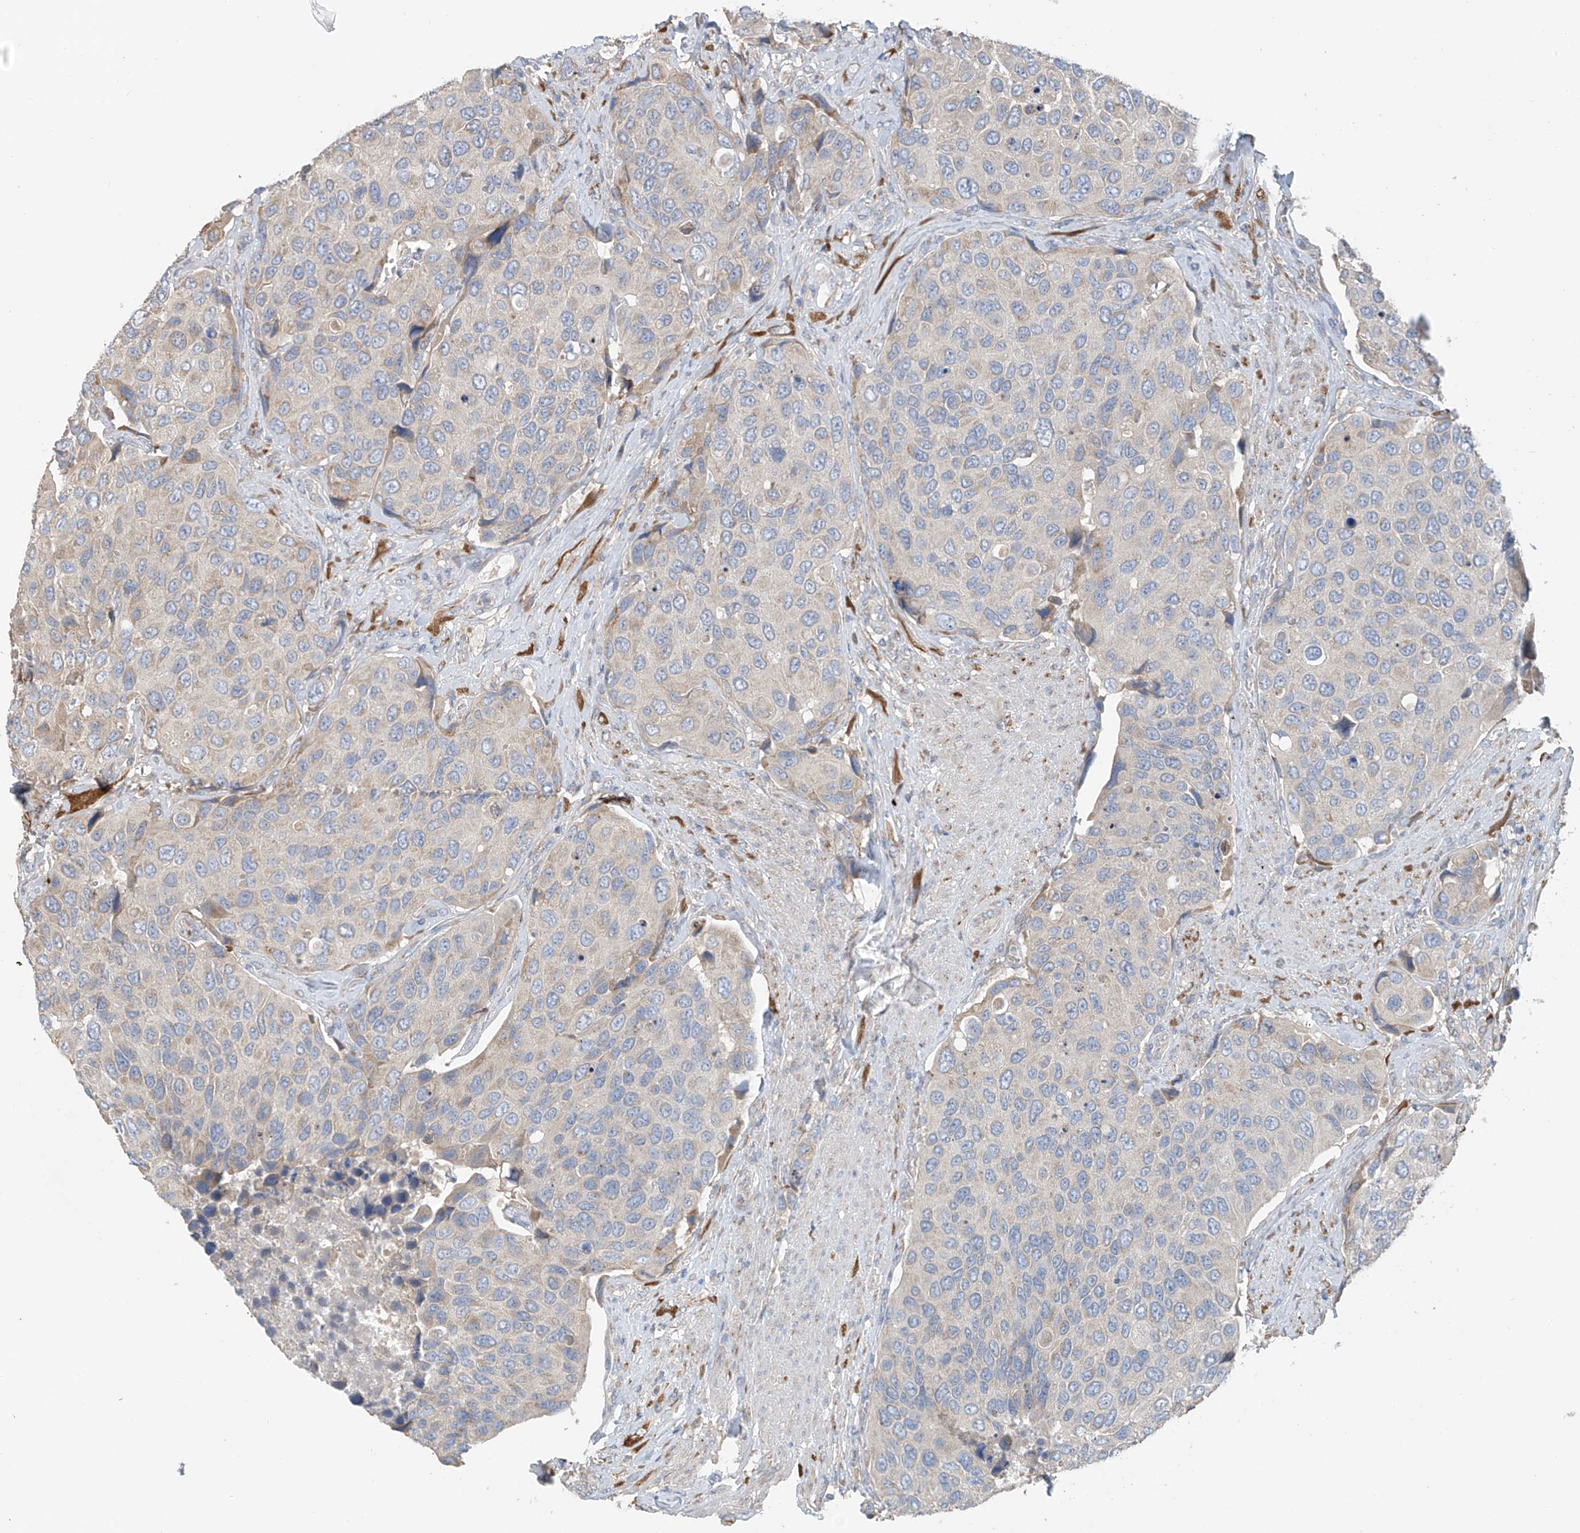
{"staining": {"intensity": "negative", "quantity": "none", "location": "none"}, "tissue": "urothelial cancer", "cell_type": "Tumor cells", "image_type": "cancer", "snomed": [{"axis": "morphology", "description": "Urothelial carcinoma, High grade"}, {"axis": "topography", "description": "Urinary bladder"}], "caption": "Immunohistochemistry (IHC) image of human urothelial cancer stained for a protein (brown), which reveals no staining in tumor cells. The staining was performed using DAB (3,3'-diaminobenzidine) to visualize the protein expression in brown, while the nuclei were stained in blue with hematoxylin (Magnification: 20x).", "gene": "GALNTL6", "patient": {"sex": "male", "age": 74}}